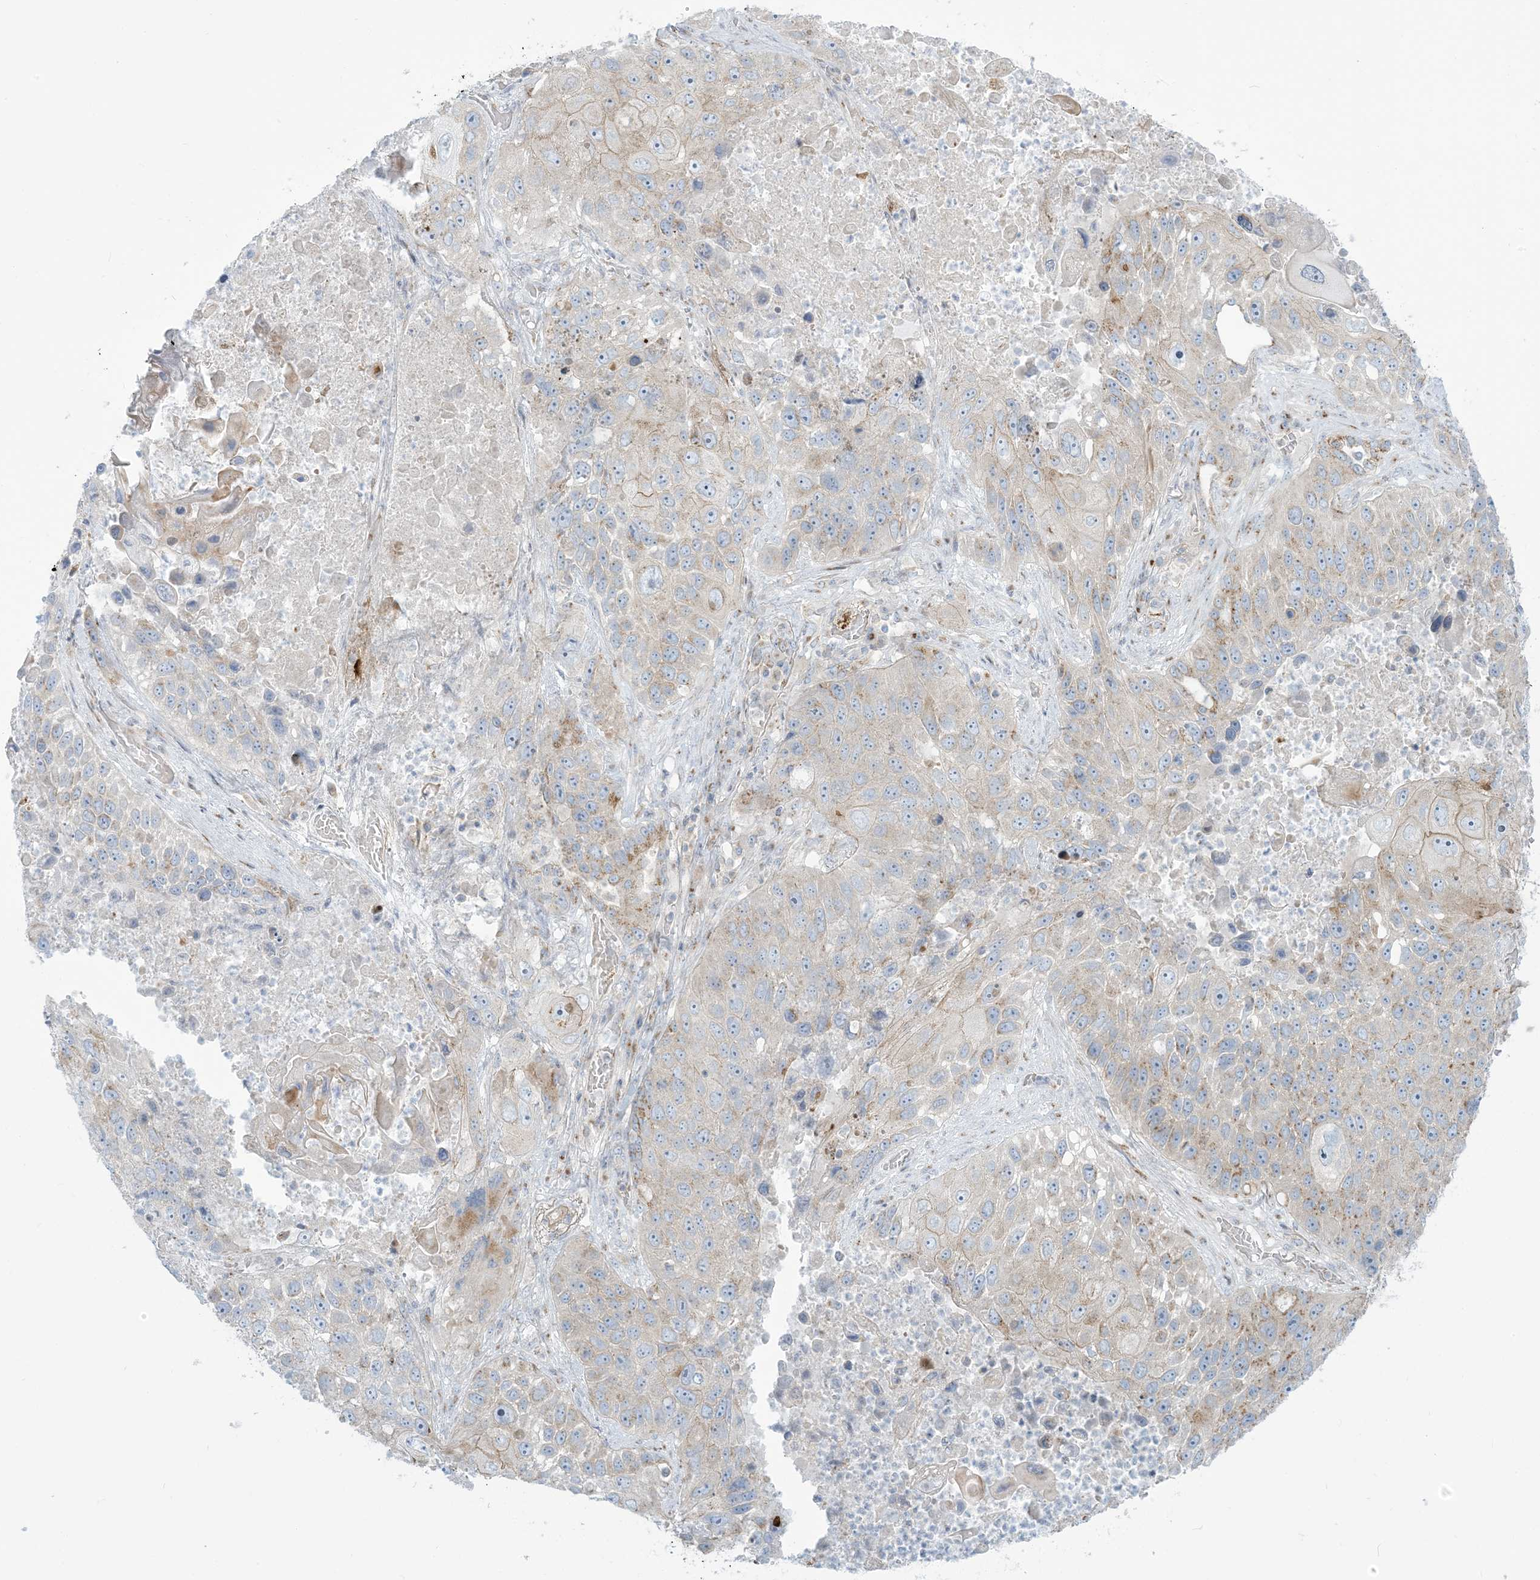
{"staining": {"intensity": "moderate", "quantity": "<25%", "location": "cytoplasmic/membranous"}, "tissue": "lung cancer", "cell_type": "Tumor cells", "image_type": "cancer", "snomed": [{"axis": "morphology", "description": "Squamous cell carcinoma, NOS"}, {"axis": "topography", "description": "Lung"}], "caption": "A high-resolution micrograph shows IHC staining of lung cancer, which shows moderate cytoplasmic/membranous expression in approximately <25% of tumor cells.", "gene": "AFTPH", "patient": {"sex": "male", "age": 61}}